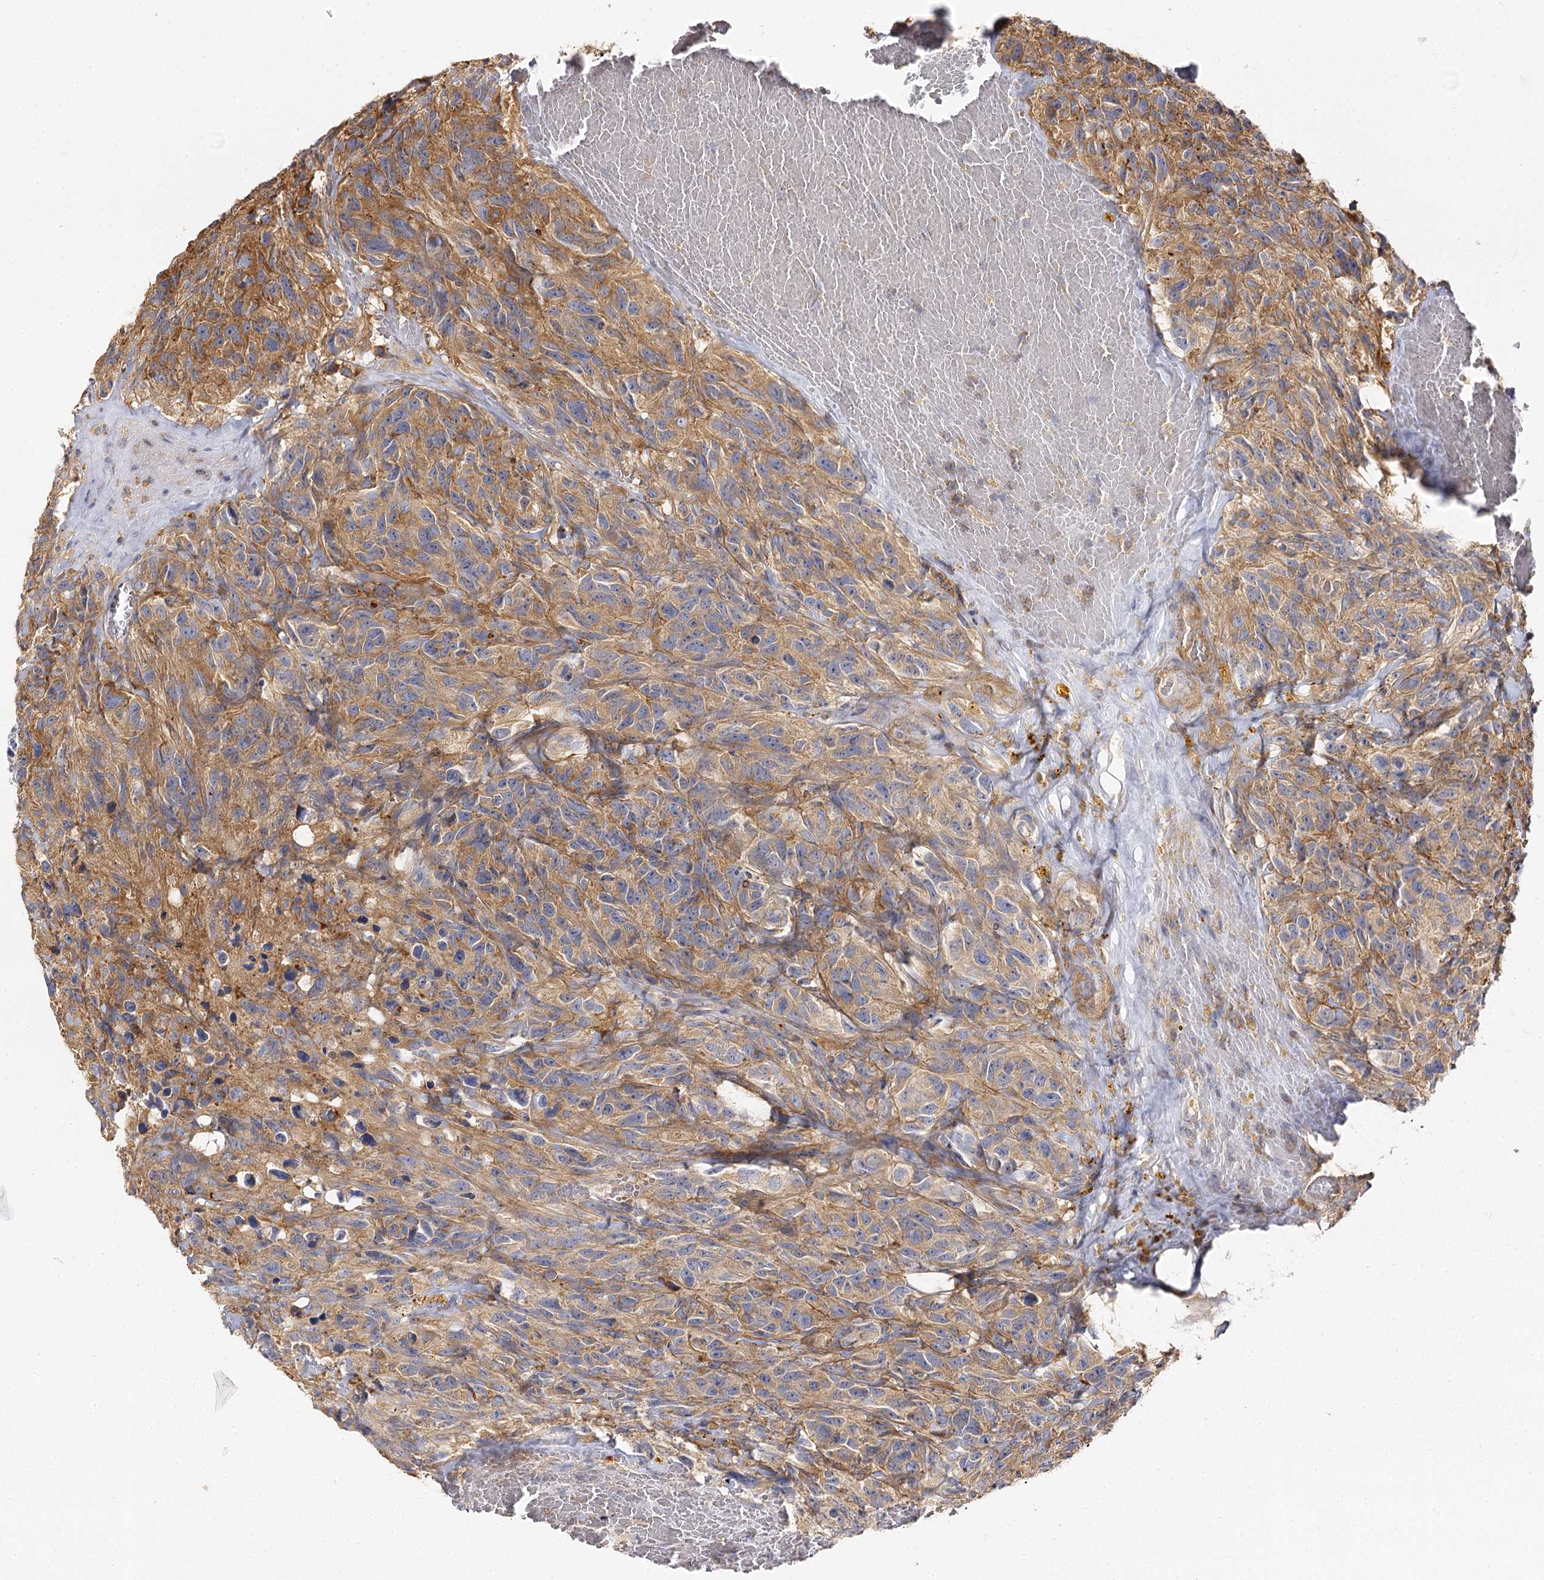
{"staining": {"intensity": "moderate", "quantity": ">75%", "location": "cytoplasmic/membranous"}, "tissue": "glioma", "cell_type": "Tumor cells", "image_type": "cancer", "snomed": [{"axis": "morphology", "description": "Glioma, malignant, High grade"}, {"axis": "topography", "description": "Brain"}], "caption": "The micrograph demonstrates immunohistochemical staining of high-grade glioma (malignant). There is moderate cytoplasmic/membranous expression is appreciated in about >75% of tumor cells.", "gene": "SEC24B", "patient": {"sex": "male", "age": 69}}